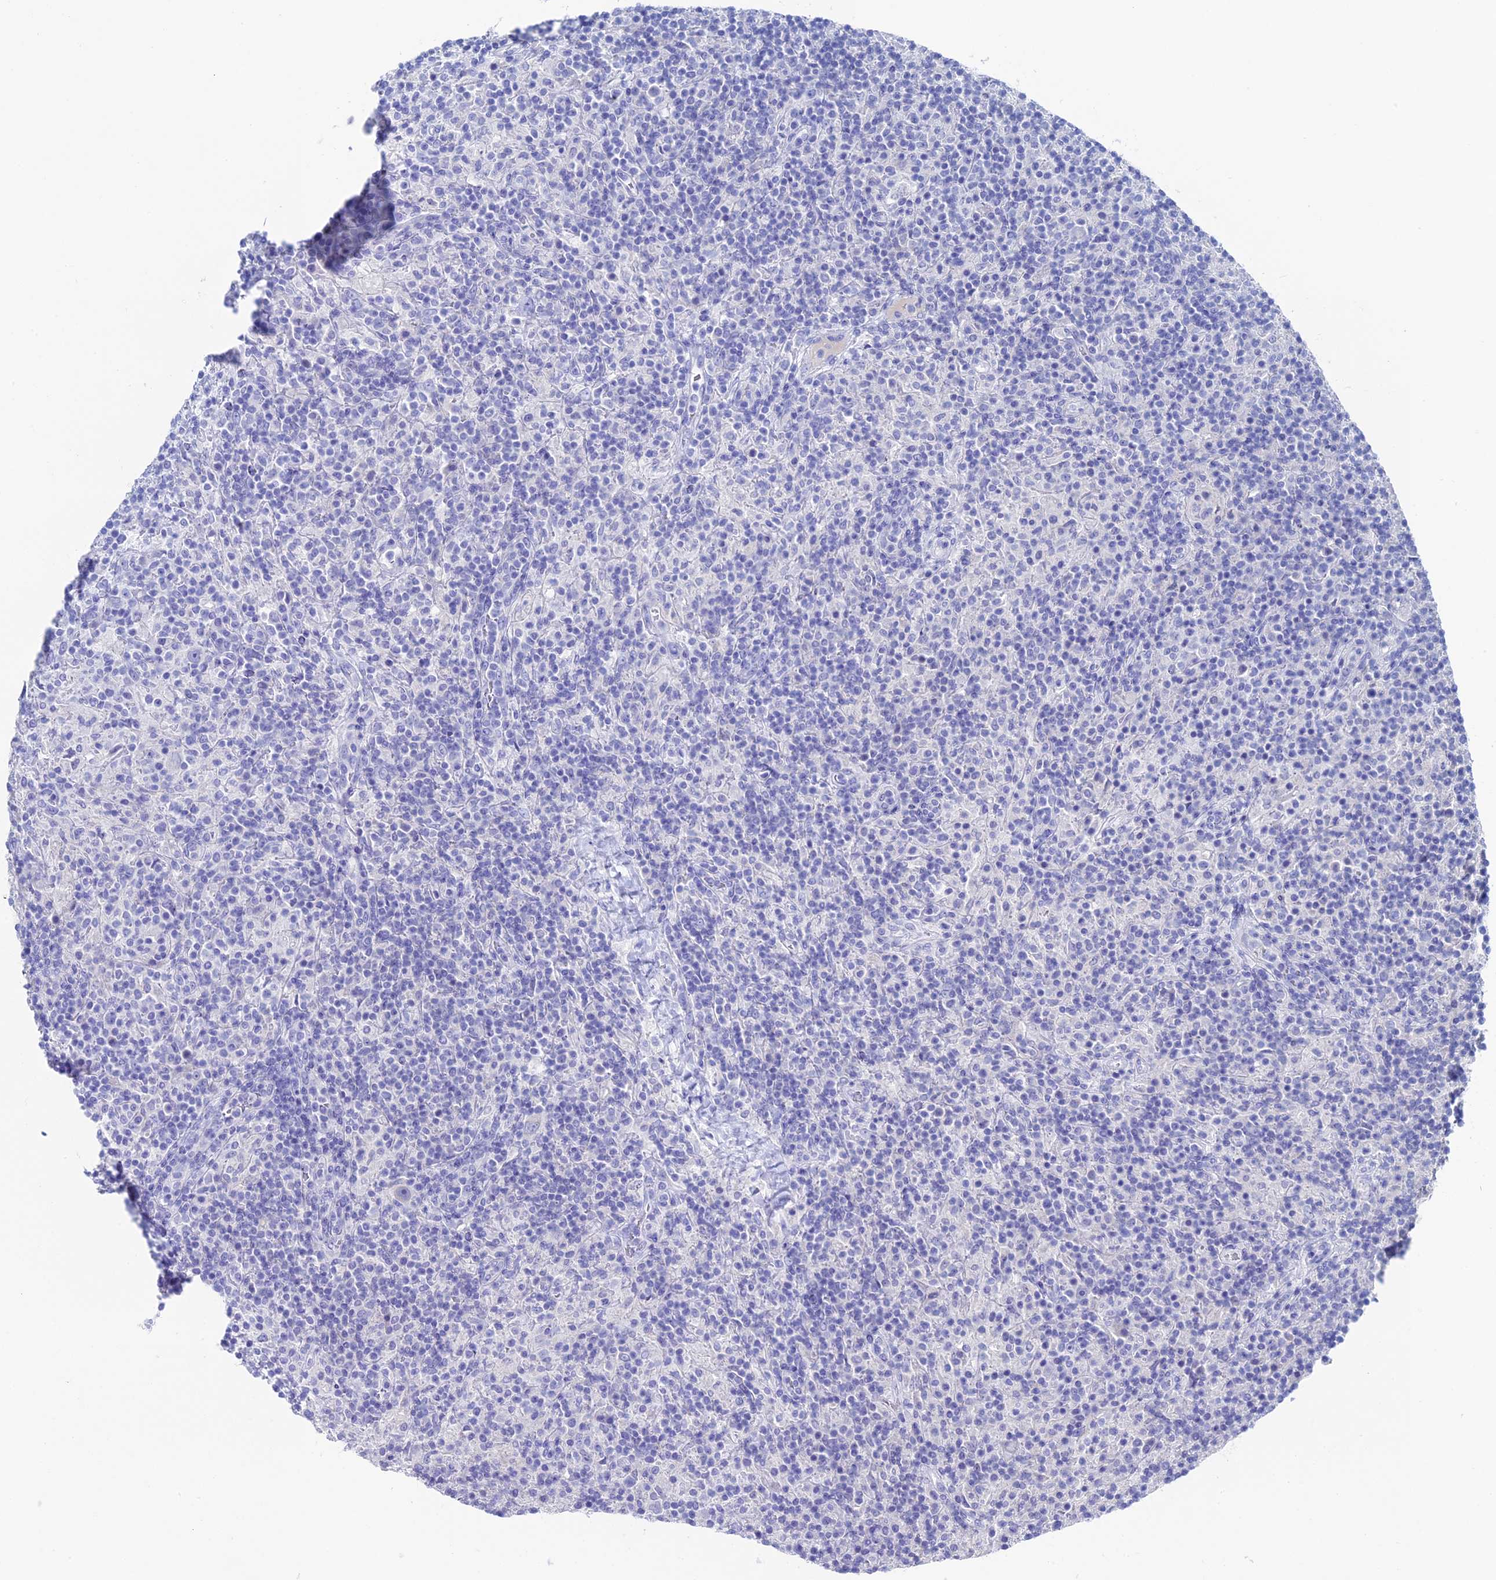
{"staining": {"intensity": "negative", "quantity": "none", "location": "none"}, "tissue": "lymphoma", "cell_type": "Tumor cells", "image_type": "cancer", "snomed": [{"axis": "morphology", "description": "Hodgkin's disease, NOS"}, {"axis": "topography", "description": "Lymph node"}], "caption": "Immunohistochemistry of Hodgkin's disease shows no positivity in tumor cells.", "gene": "UNC119", "patient": {"sex": "male", "age": 70}}